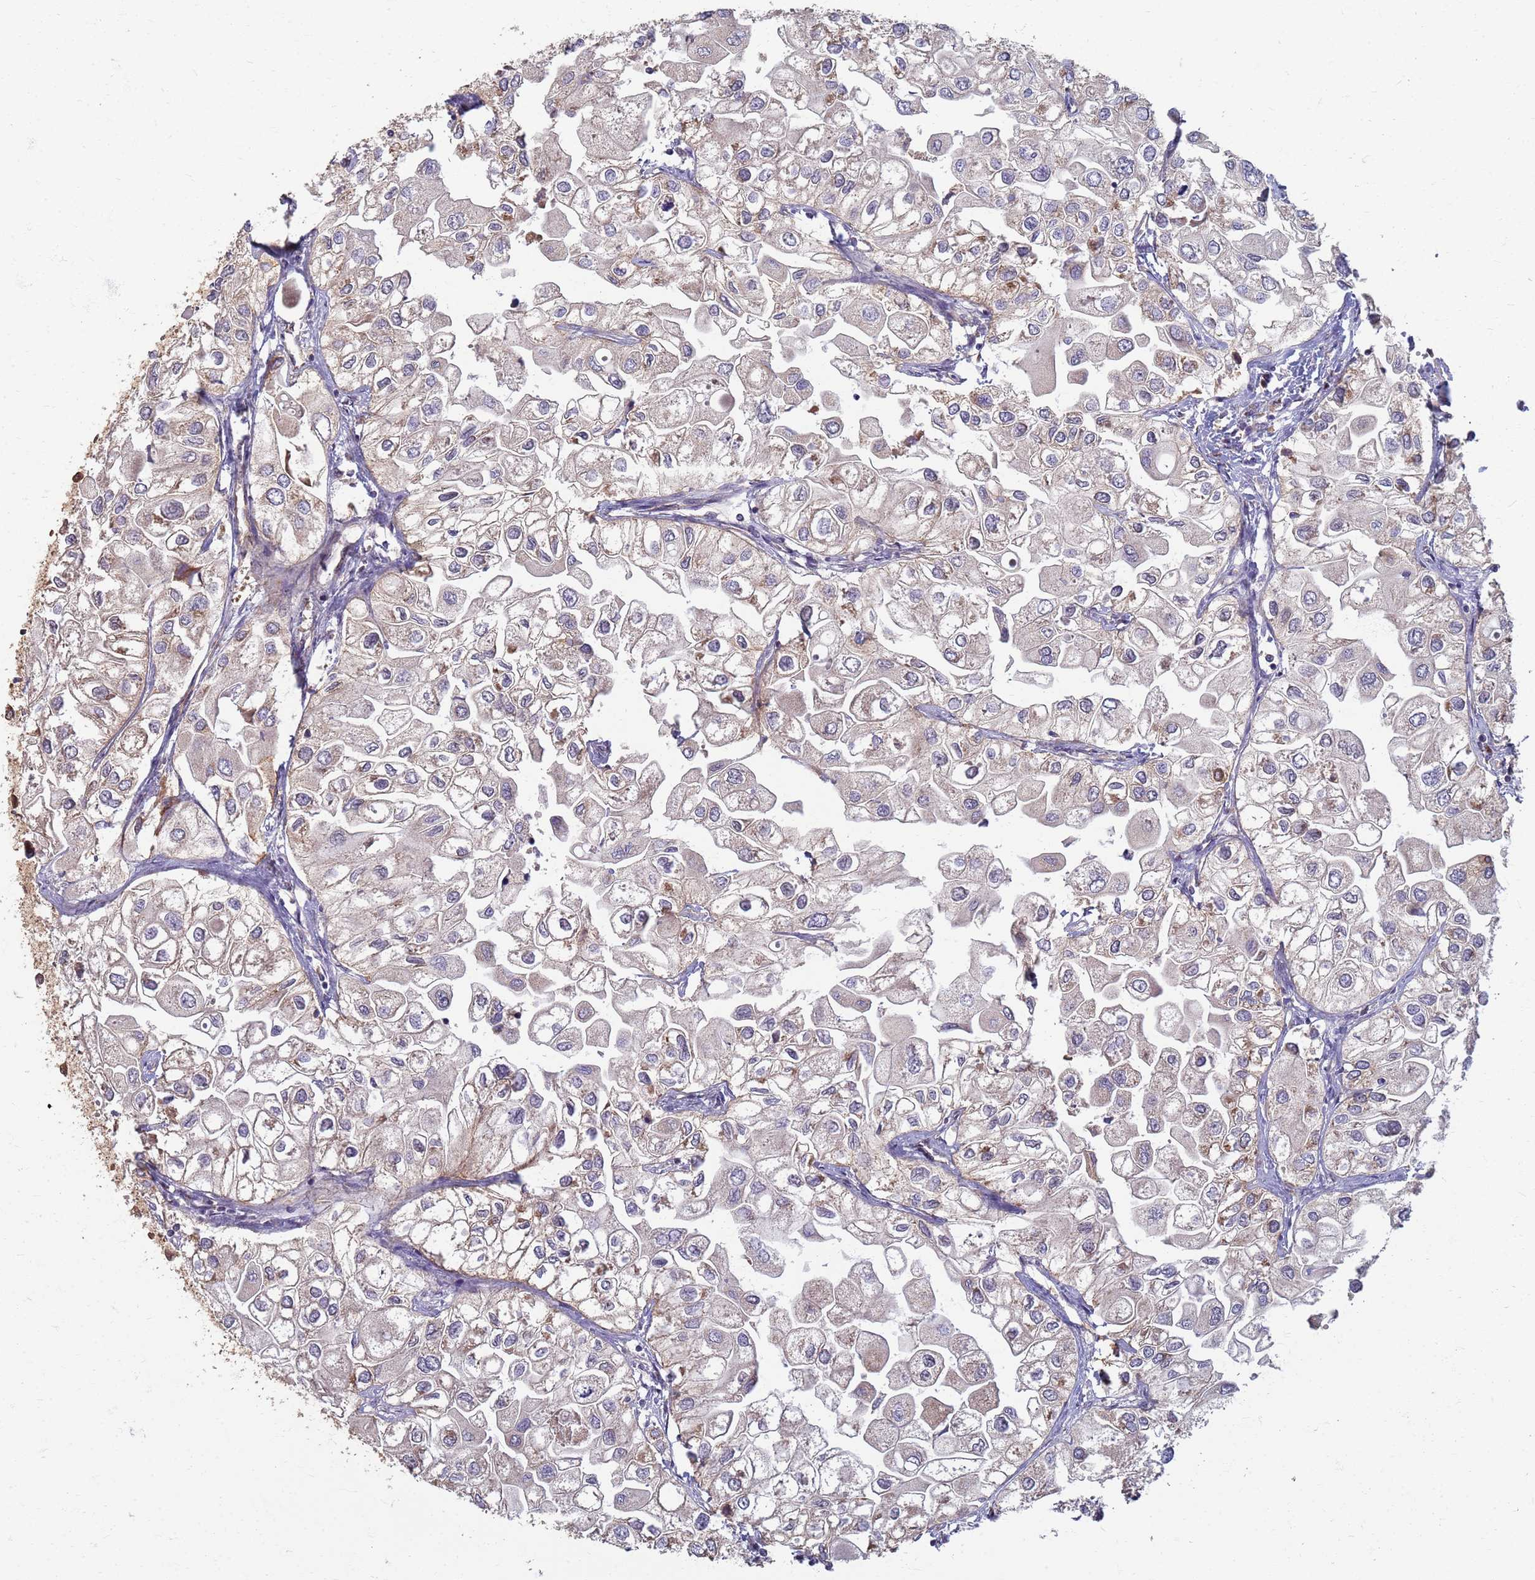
{"staining": {"intensity": "weak", "quantity": "<25%", "location": "cytoplasmic/membranous,nuclear"}, "tissue": "urothelial cancer", "cell_type": "Tumor cells", "image_type": "cancer", "snomed": [{"axis": "morphology", "description": "Urothelial carcinoma, High grade"}, {"axis": "topography", "description": "Urinary bladder"}], "caption": "IHC of human urothelial cancer shows no staining in tumor cells. (DAB immunohistochemistry (IHC) visualized using brightfield microscopy, high magnification).", "gene": "ITGB4", "patient": {"sex": "male", "age": 64}}